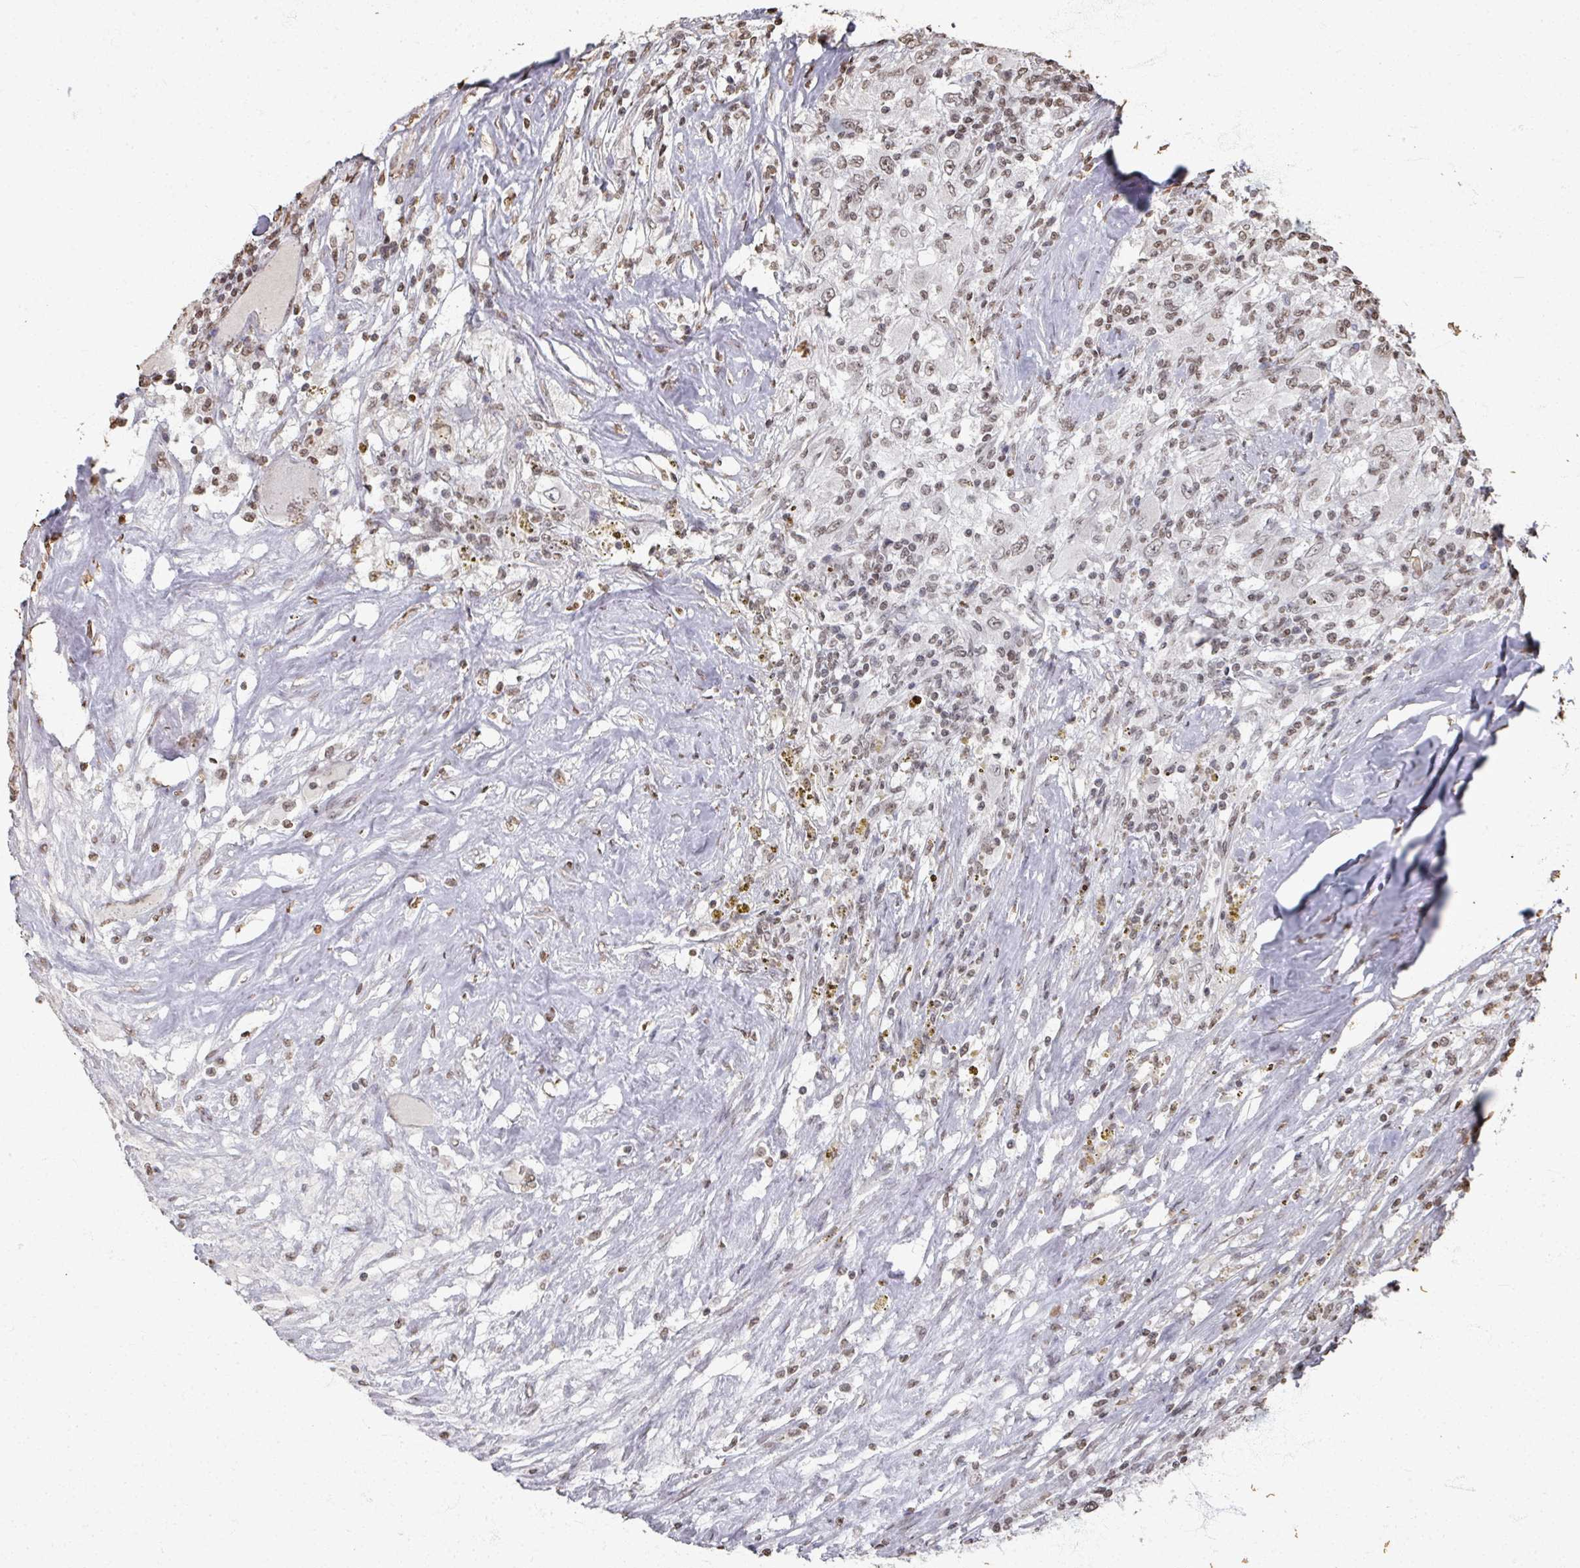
{"staining": {"intensity": "weak", "quantity": "25%-75%", "location": "nuclear"}, "tissue": "renal cancer", "cell_type": "Tumor cells", "image_type": "cancer", "snomed": [{"axis": "morphology", "description": "Adenocarcinoma, NOS"}, {"axis": "topography", "description": "Kidney"}], "caption": "A brown stain shows weak nuclear staining of a protein in human renal adenocarcinoma tumor cells. (DAB IHC with brightfield microscopy, high magnification).", "gene": "DCUN1D5", "patient": {"sex": "female", "age": 67}}